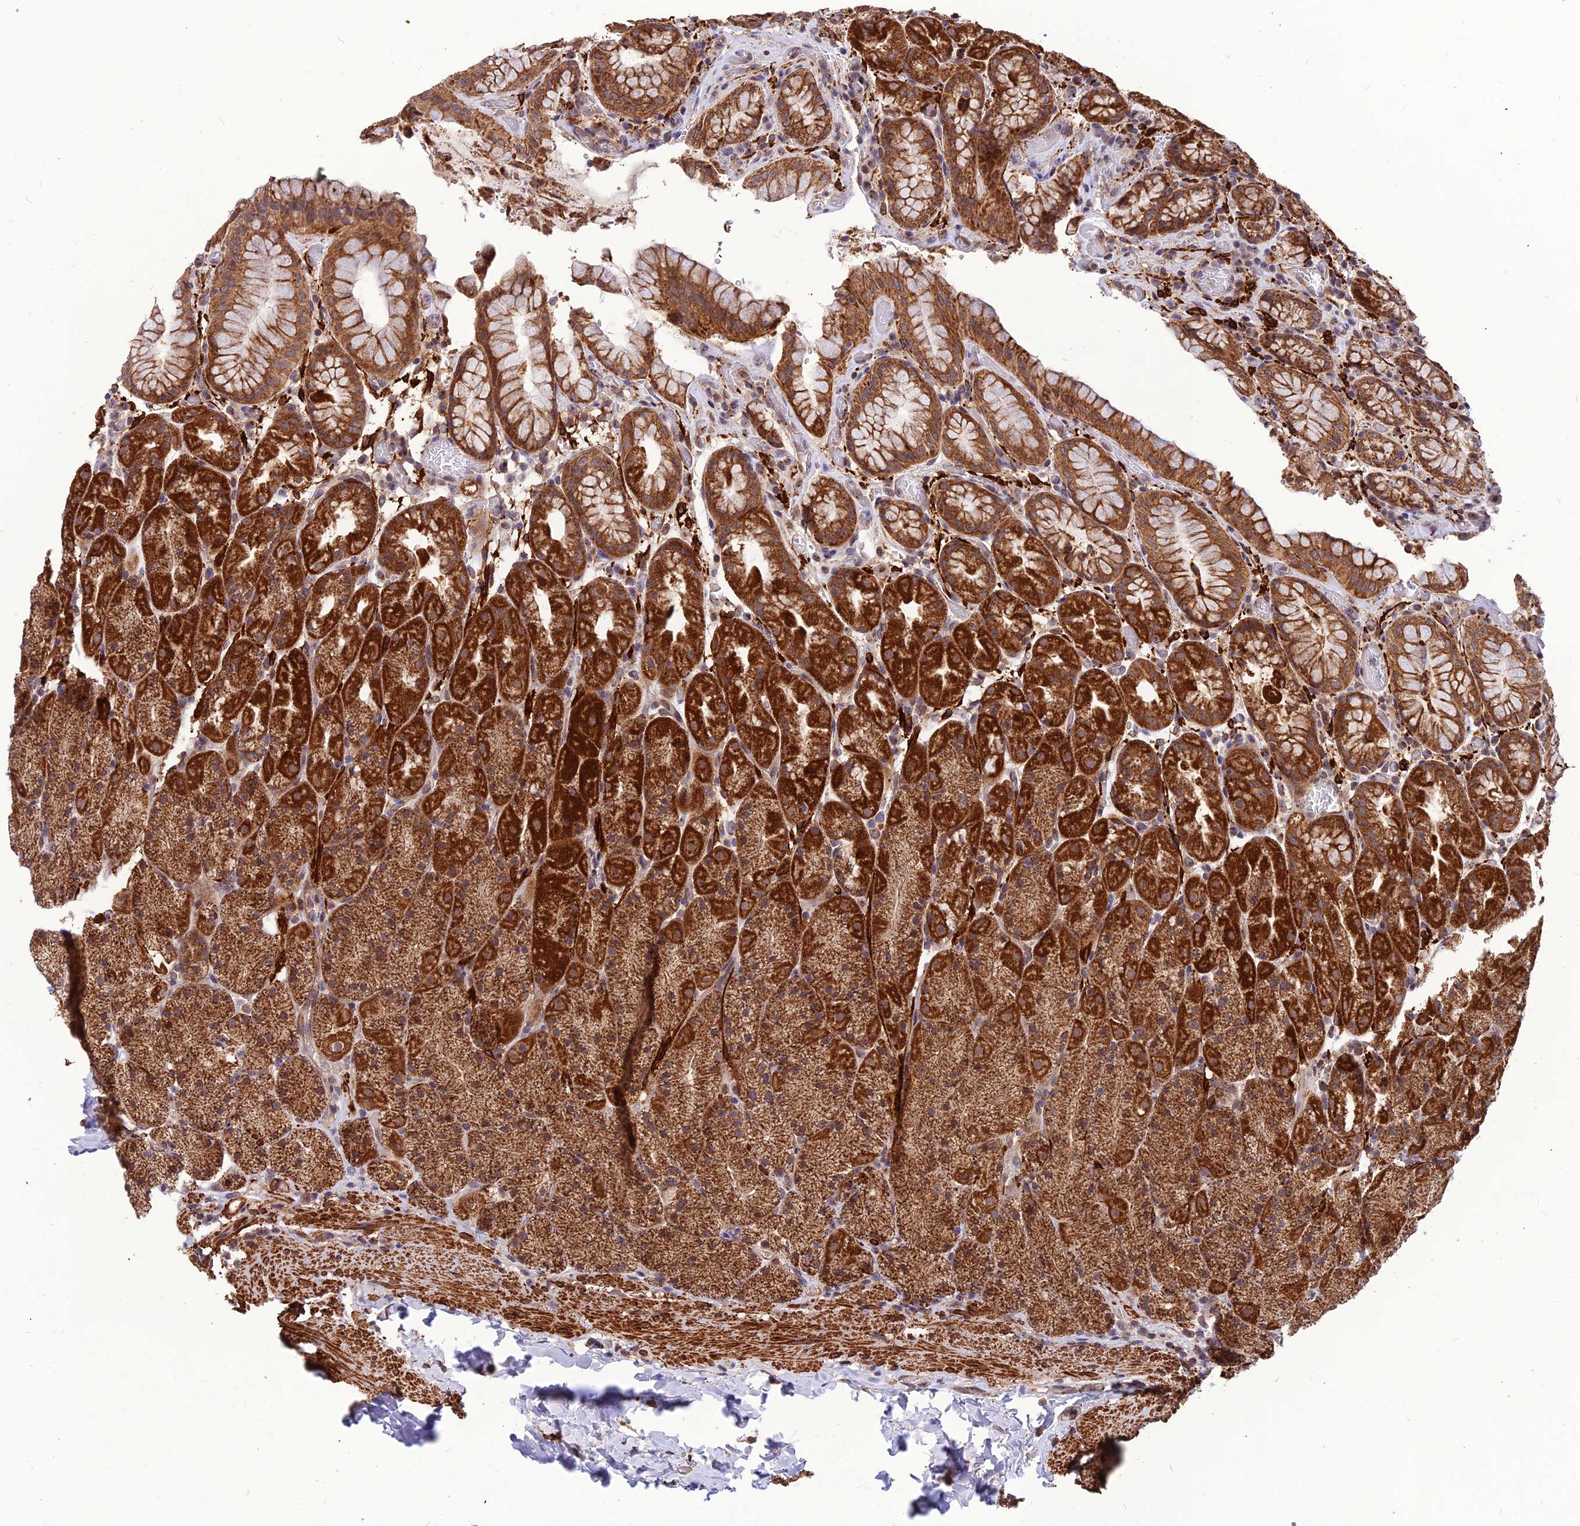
{"staining": {"intensity": "strong", "quantity": ">75%", "location": "cytoplasmic/membranous"}, "tissue": "stomach", "cell_type": "Glandular cells", "image_type": "normal", "snomed": [{"axis": "morphology", "description": "Normal tissue, NOS"}, {"axis": "topography", "description": "Stomach, upper"}, {"axis": "topography", "description": "Stomach, lower"}], "caption": "Protein analysis of normal stomach shows strong cytoplasmic/membranous expression in approximately >75% of glandular cells. (brown staining indicates protein expression, while blue staining denotes nuclei).", "gene": "LEKR1", "patient": {"sex": "male", "age": 67}}